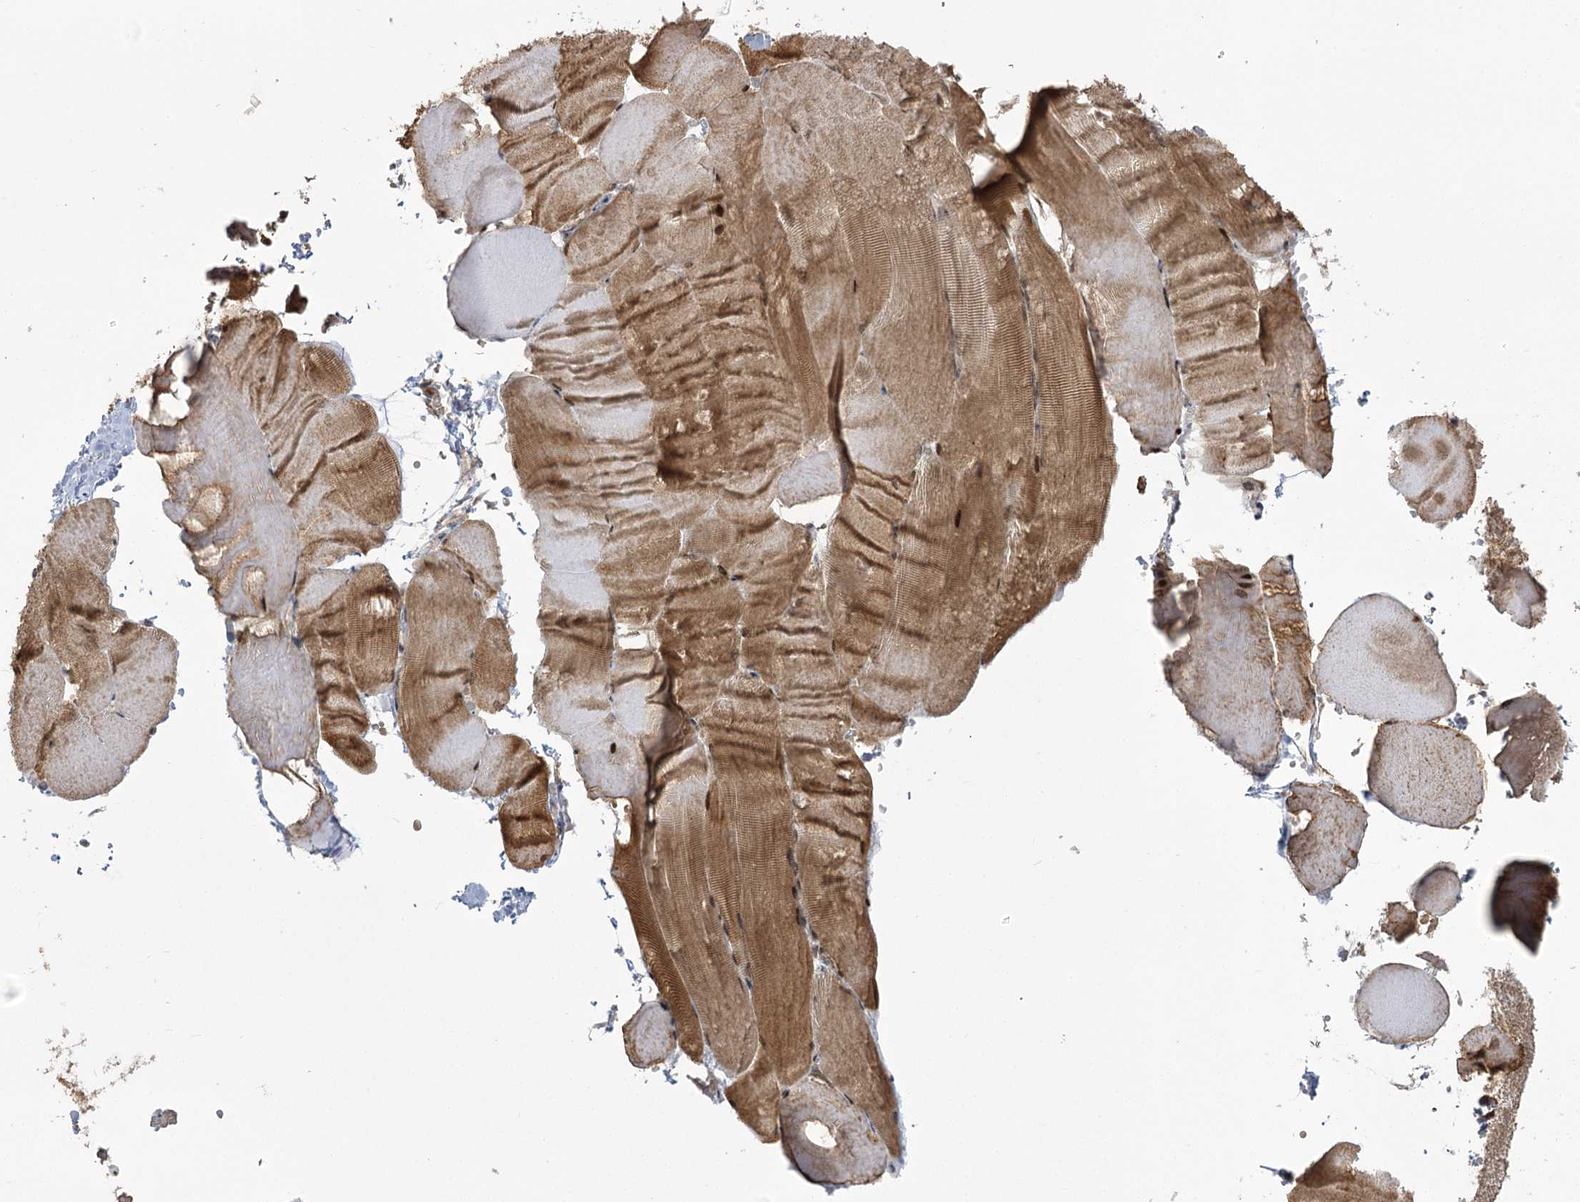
{"staining": {"intensity": "moderate", "quantity": ">75%", "location": "cytoplasmic/membranous,nuclear"}, "tissue": "skeletal muscle", "cell_type": "Myocytes", "image_type": "normal", "snomed": [{"axis": "morphology", "description": "Normal tissue, NOS"}, {"axis": "topography", "description": "Skeletal muscle"}, {"axis": "topography", "description": "Parathyroid gland"}], "caption": "Brown immunohistochemical staining in normal human skeletal muscle displays moderate cytoplasmic/membranous,nuclear staining in approximately >75% of myocytes.", "gene": "HELQ", "patient": {"sex": "female", "age": 37}}